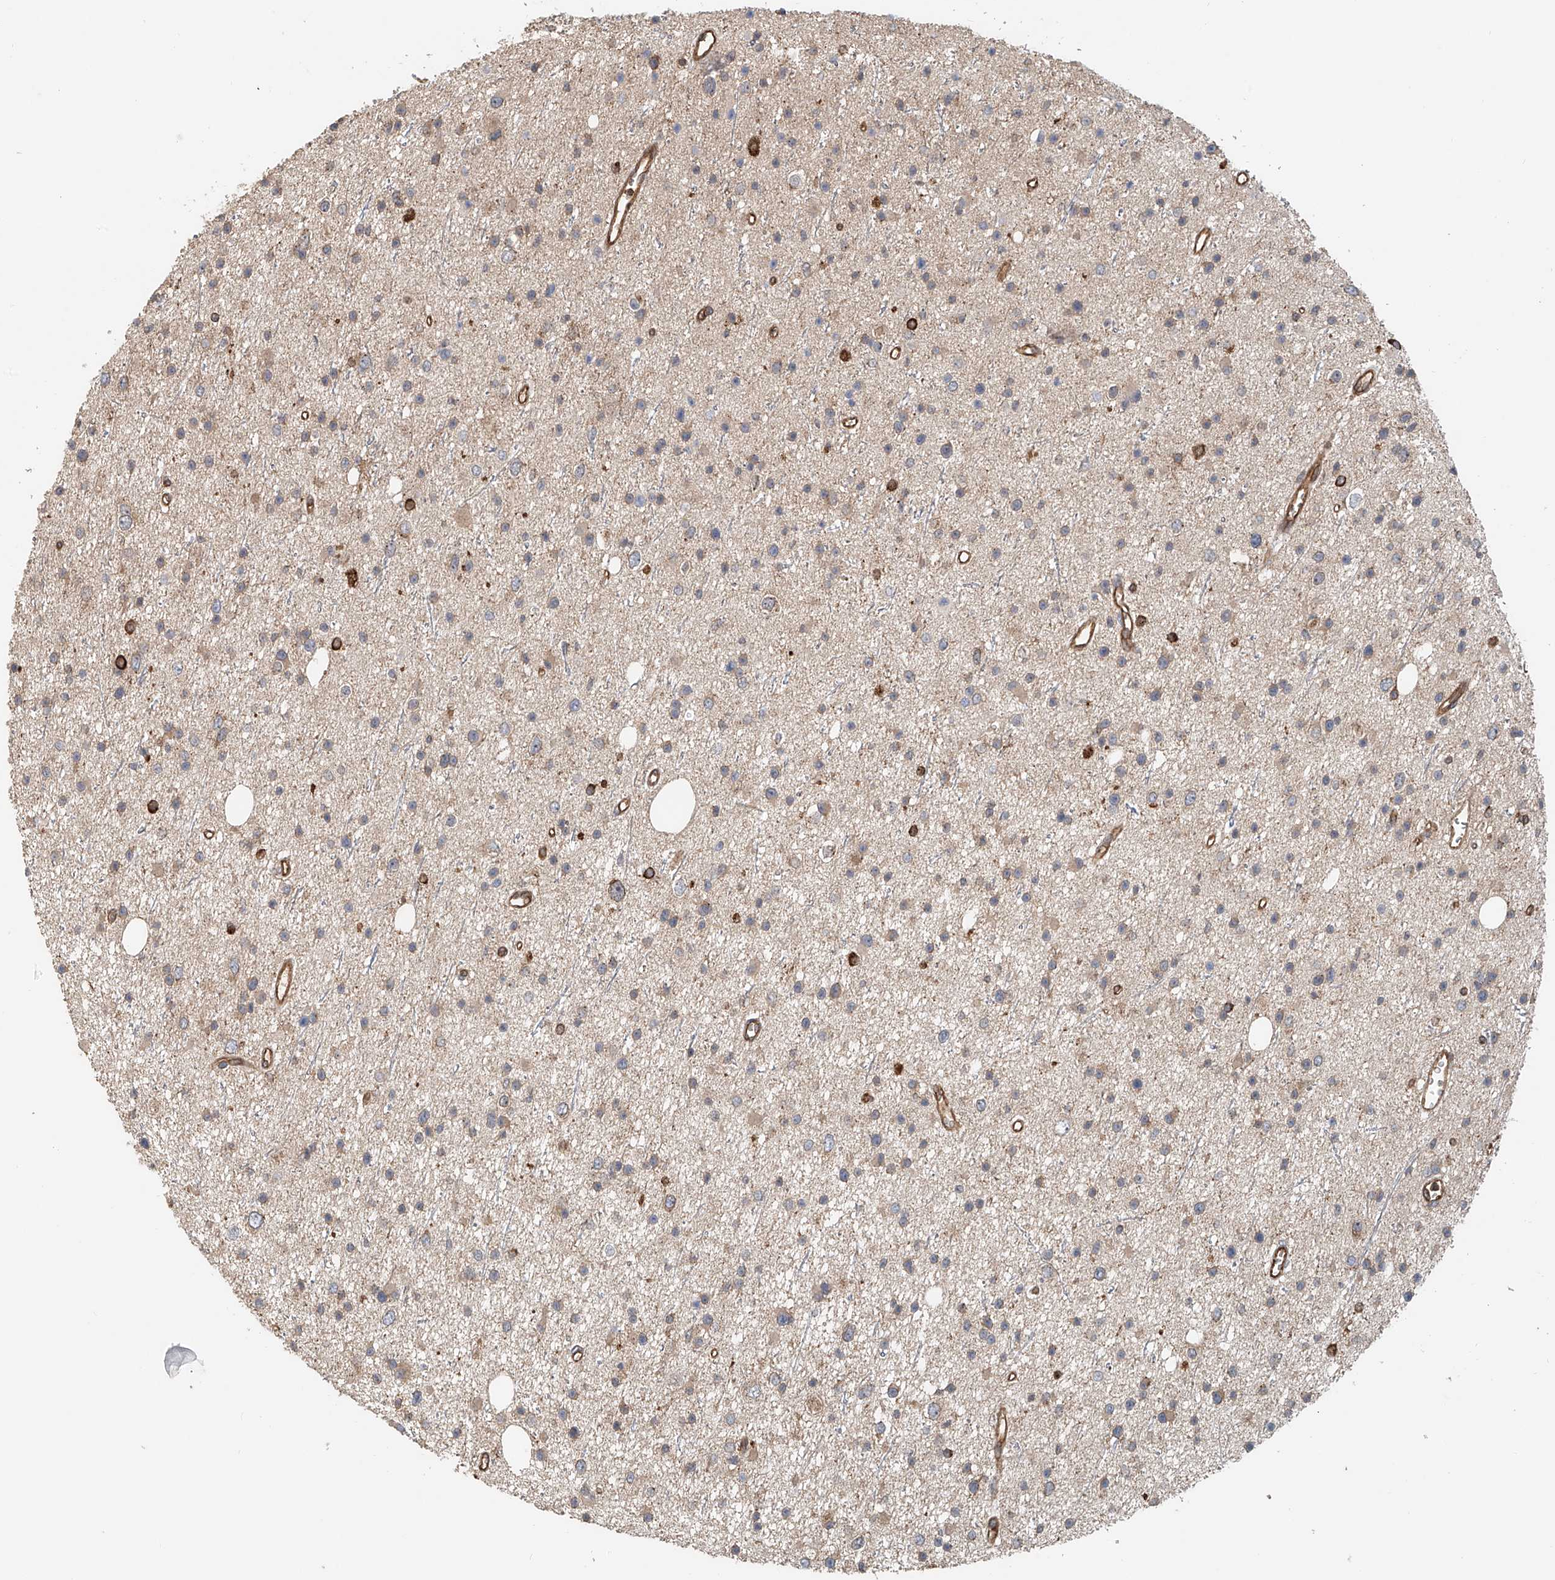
{"staining": {"intensity": "weak", "quantity": "25%-75%", "location": "cytoplasmic/membranous"}, "tissue": "glioma", "cell_type": "Tumor cells", "image_type": "cancer", "snomed": [{"axis": "morphology", "description": "Glioma, malignant, Low grade"}, {"axis": "topography", "description": "Cerebral cortex"}], "caption": "Low-grade glioma (malignant) stained for a protein displays weak cytoplasmic/membranous positivity in tumor cells.", "gene": "FRYL", "patient": {"sex": "female", "age": 39}}